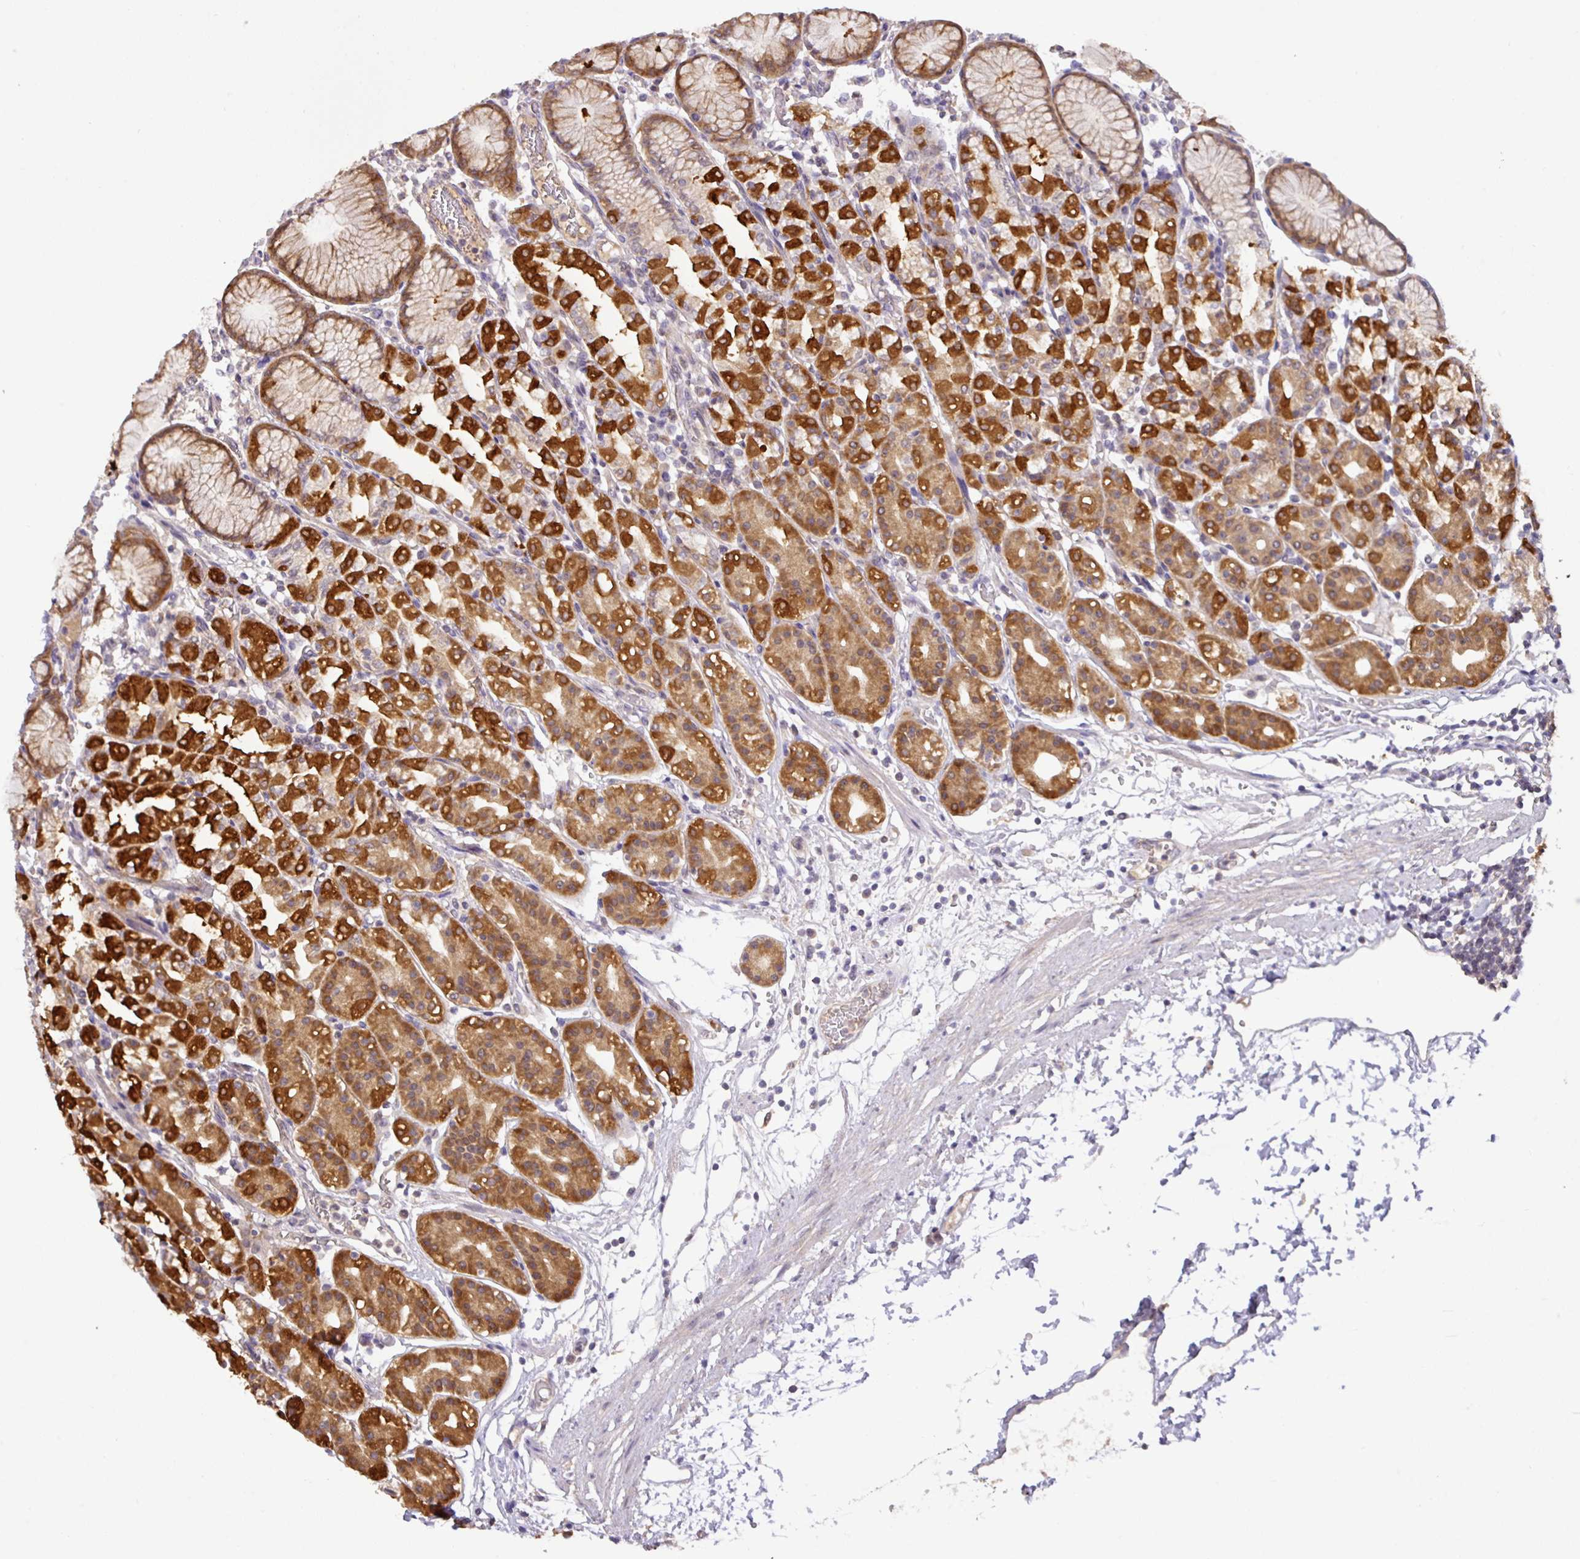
{"staining": {"intensity": "strong", "quantity": ">75%", "location": "cytoplasmic/membranous"}, "tissue": "stomach", "cell_type": "Glandular cells", "image_type": "normal", "snomed": [{"axis": "morphology", "description": "Normal tissue, NOS"}, {"axis": "topography", "description": "Stomach"}], "caption": "Glandular cells exhibit high levels of strong cytoplasmic/membranous staining in about >75% of cells in normal stomach. Using DAB (brown) and hematoxylin (blue) stains, captured at high magnification using brightfield microscopy.", "gene": "GCNT7", "patient": {"sex": "female", "age": 57}}